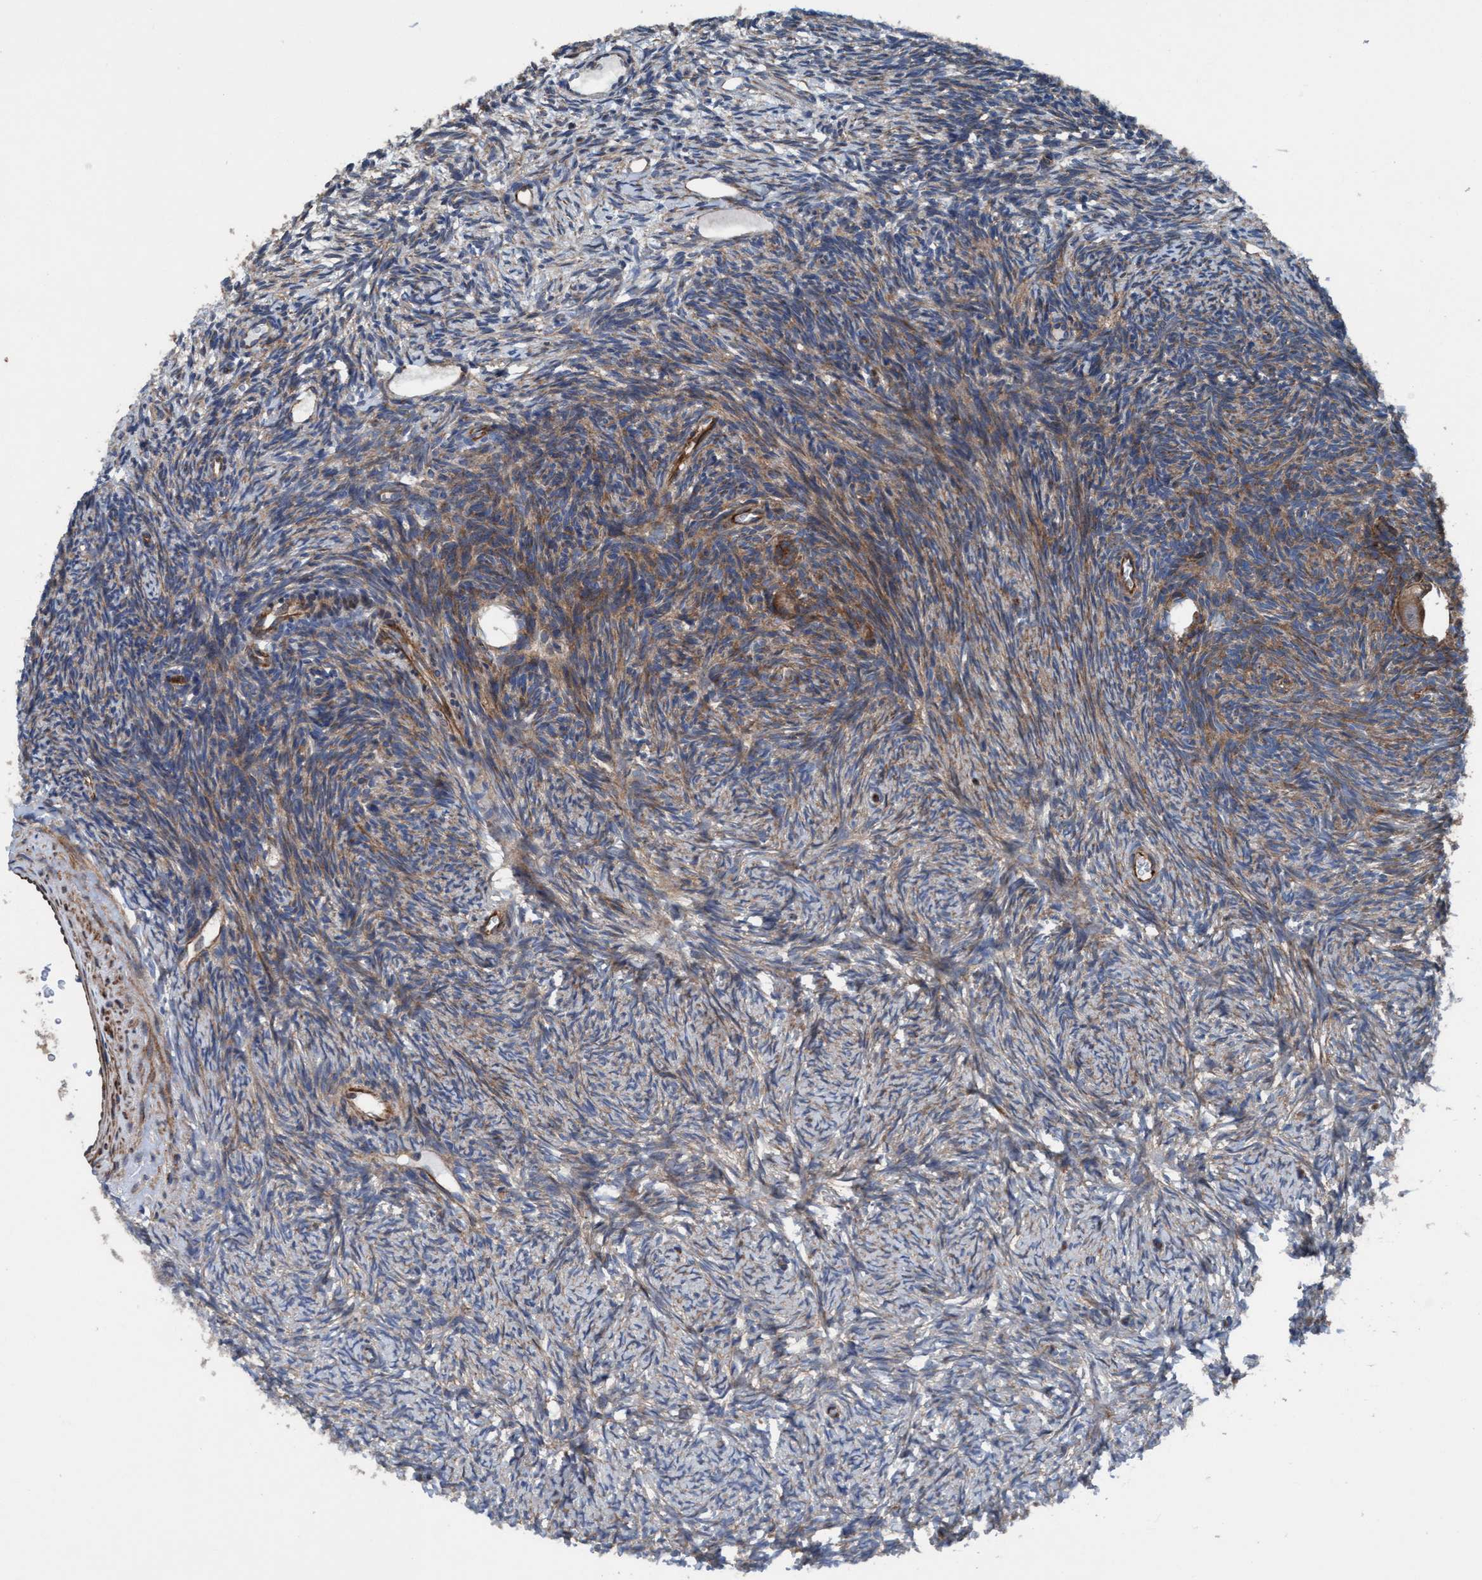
{"staining": {"intensity": "moderate", "quantity": ">75%", "location": "cytoplasmic/membranous"}, "tissue": "ovary", "cell_type": "Follicle cells", "image_type": "normal", "snomed": [{"axis": "morphology", "description": "Normal tissue, NOS"}, {"axis": "topography", "description": "Ovary"}], "caption": "DAB immunohistochemical staining of normal ovary reveals moderate cytoplasmic/membranous protein positivity in approximately >75% of follicle cells.", "gene": "NMT1", "patient": {"sex": "female", "age": 34}}